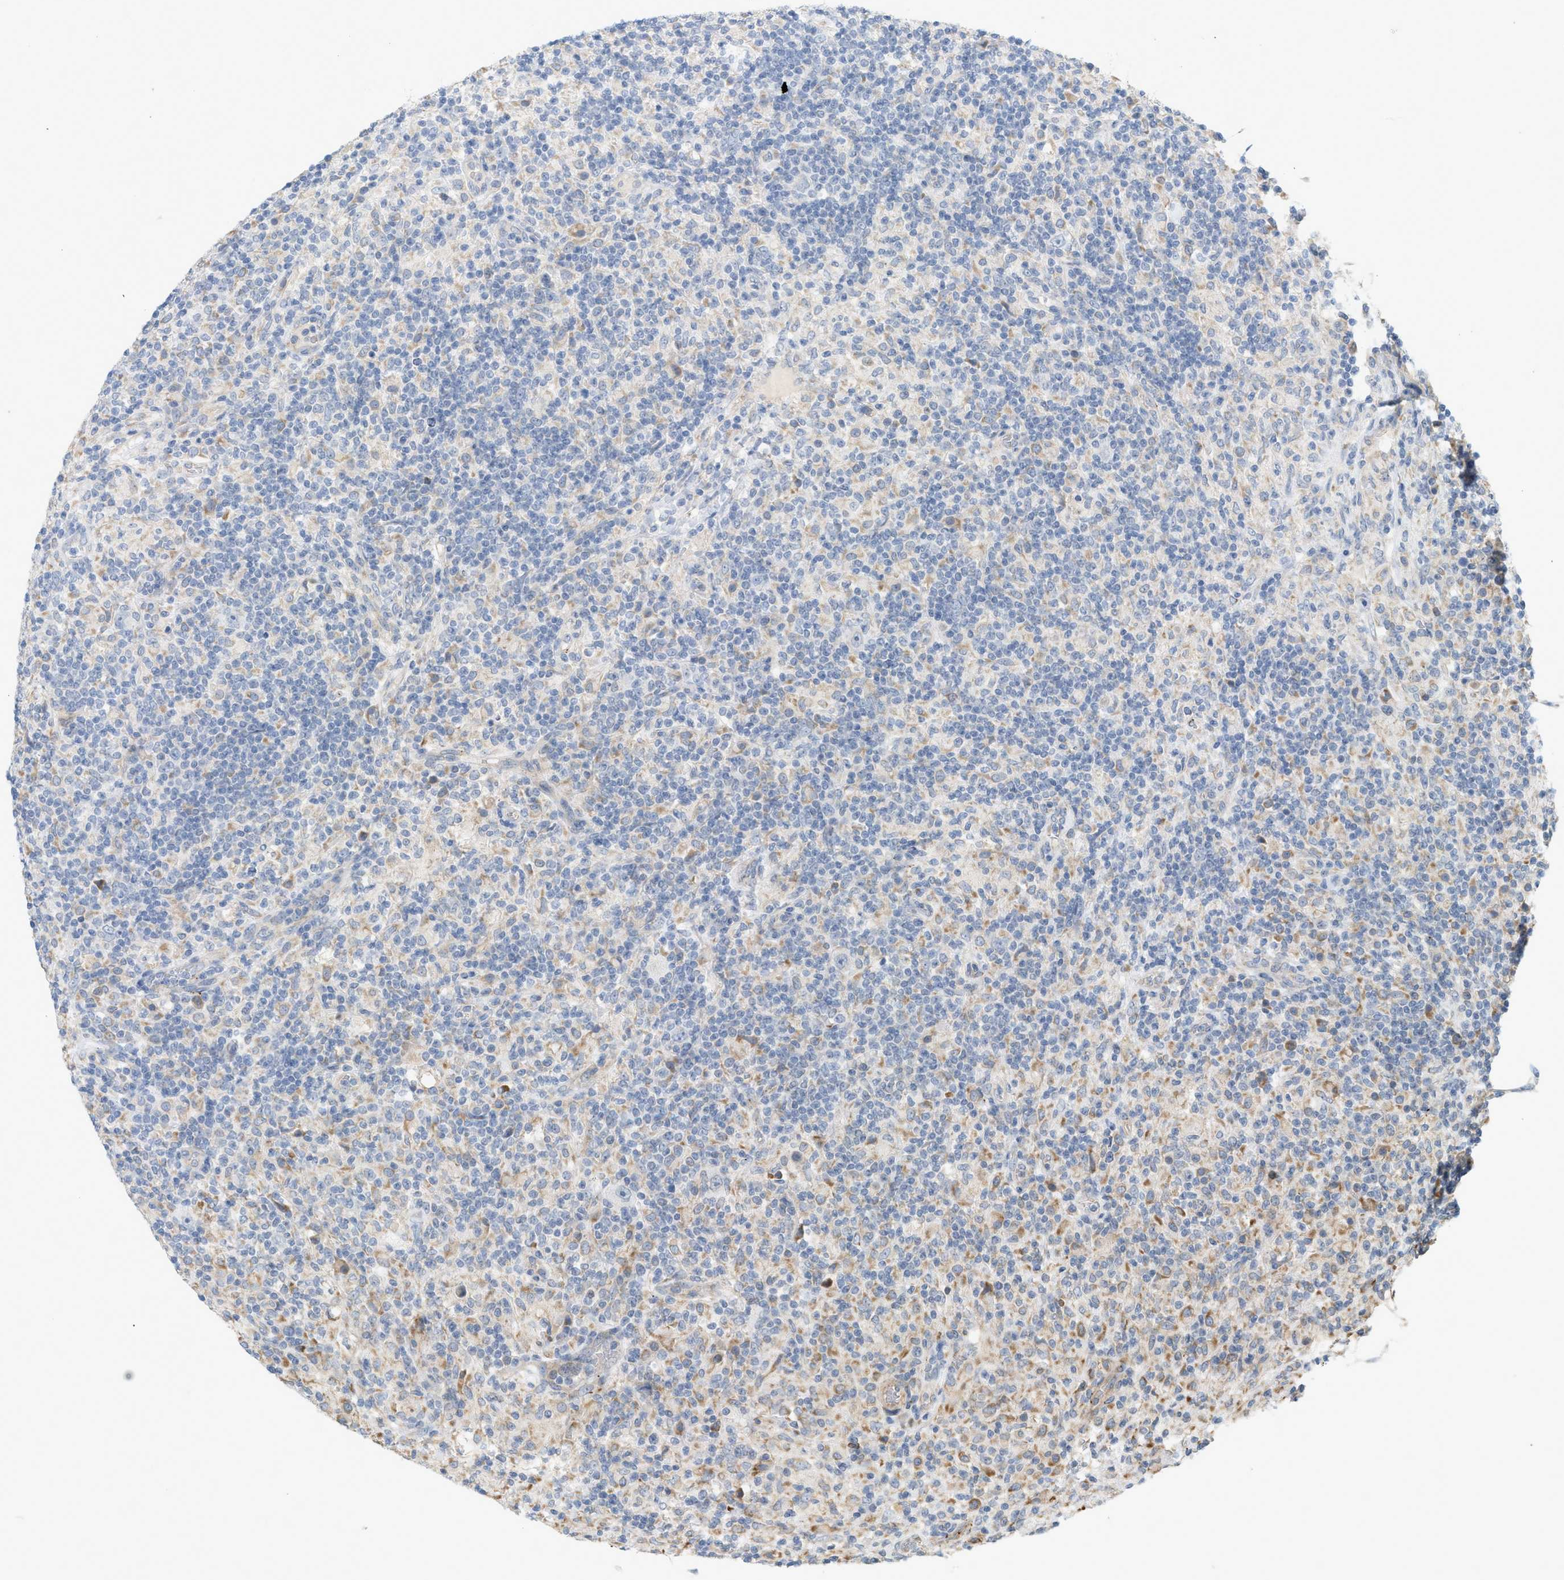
{"staining": {"intensity": "negative", "quantity": "none", "location": "none"}, "tissue": "lymphoma", "cell_type": "Tumor cells", "image_type": "cancer", "snomed": [{"axis": "morphology", "description": "Hodgkin's disease, NOS"}, {"axis": "topography", "description": "Lymph node"}], "caption": "A photomicrograph of Hodgkin's disease stained for a protein exhibits no brown staining in tumor cells.", "gene": "SVOP", "patient": {"sex": "male", "age": 70}}